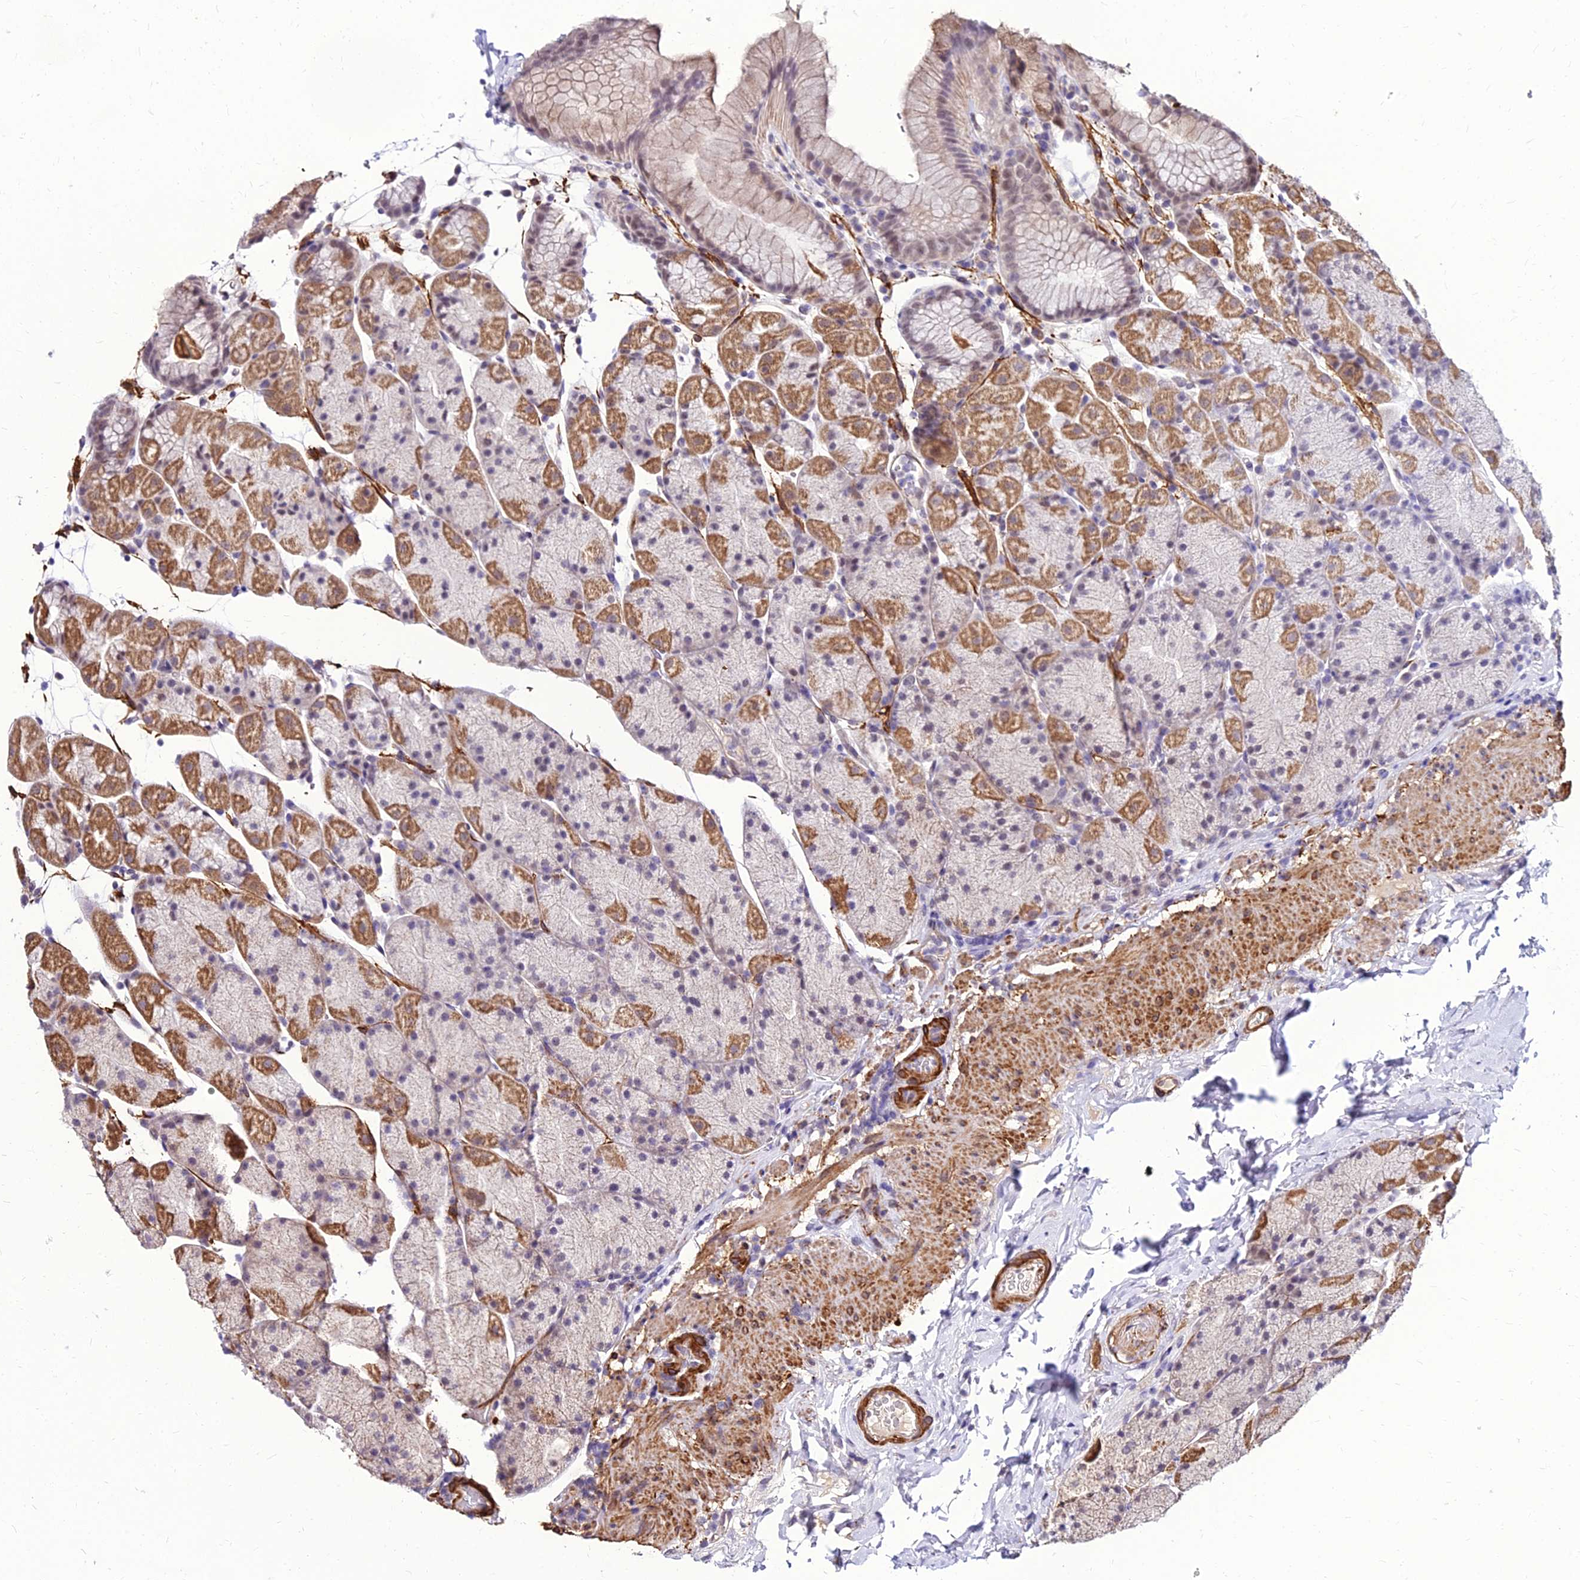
{"staining": {"intensity": "moderate", "quantity": "25%-75%", "location": "cytoplasmic/membranous"}, "tissue": "stomach", "cell_type": "Glandular cells", "image_type": "normal", "snomed": [{"axis": "morphology", "description": "Normal tissue, NOS"}, {"axis": "topography", "description": "Stomach, upper"}, {"axis": "topography", "description": "Stomach, lower"}], "caption": "Normal stomach was stained to show a protein in brown. There is medium levels of moderate cytoplasmic/membranous expression in approximately 25%-75% of glandular cells.", "gene": "YEATS2", "patient": {"sex": "male", "age": 67}}